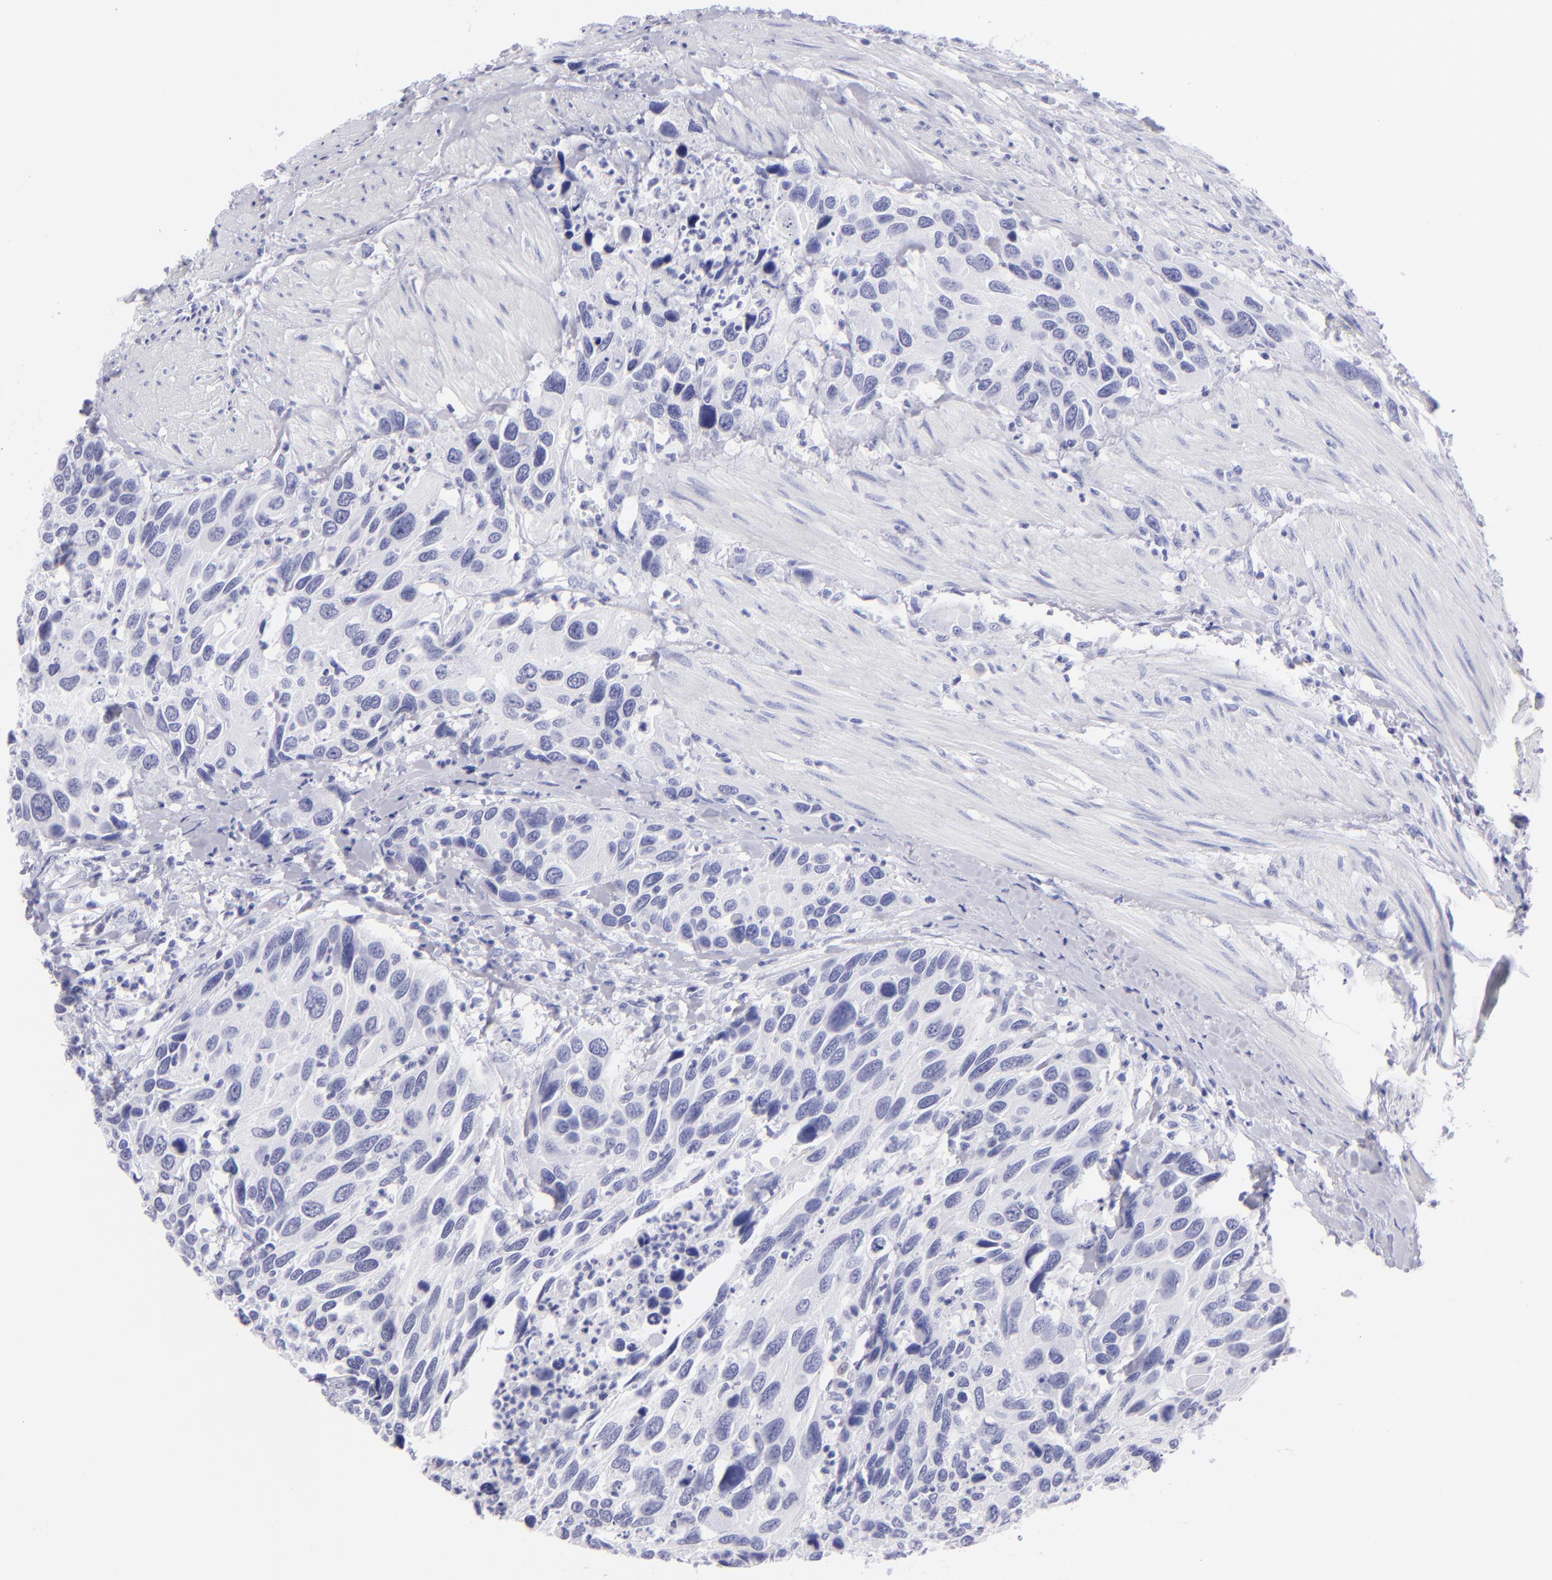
{"staining": {"intensity": "negative", "quantity": "none", "location": "none"}, "tissue": "urothelial cancer", "cell_type": "Tumor cells", "image_type": "cancer", "snomed": [{"axis": "morphology", "description": "Urothelial carcinoma, High grade"}, {"axis": "topography", "description": "Urinary bladder"}], "caption": "A histopathology image of human urothelial carcinoma (high-grade) is negative for staining in tumor cells.", "gene": "SLC1A3", "patient": {"sex": "male", "age": 66}}